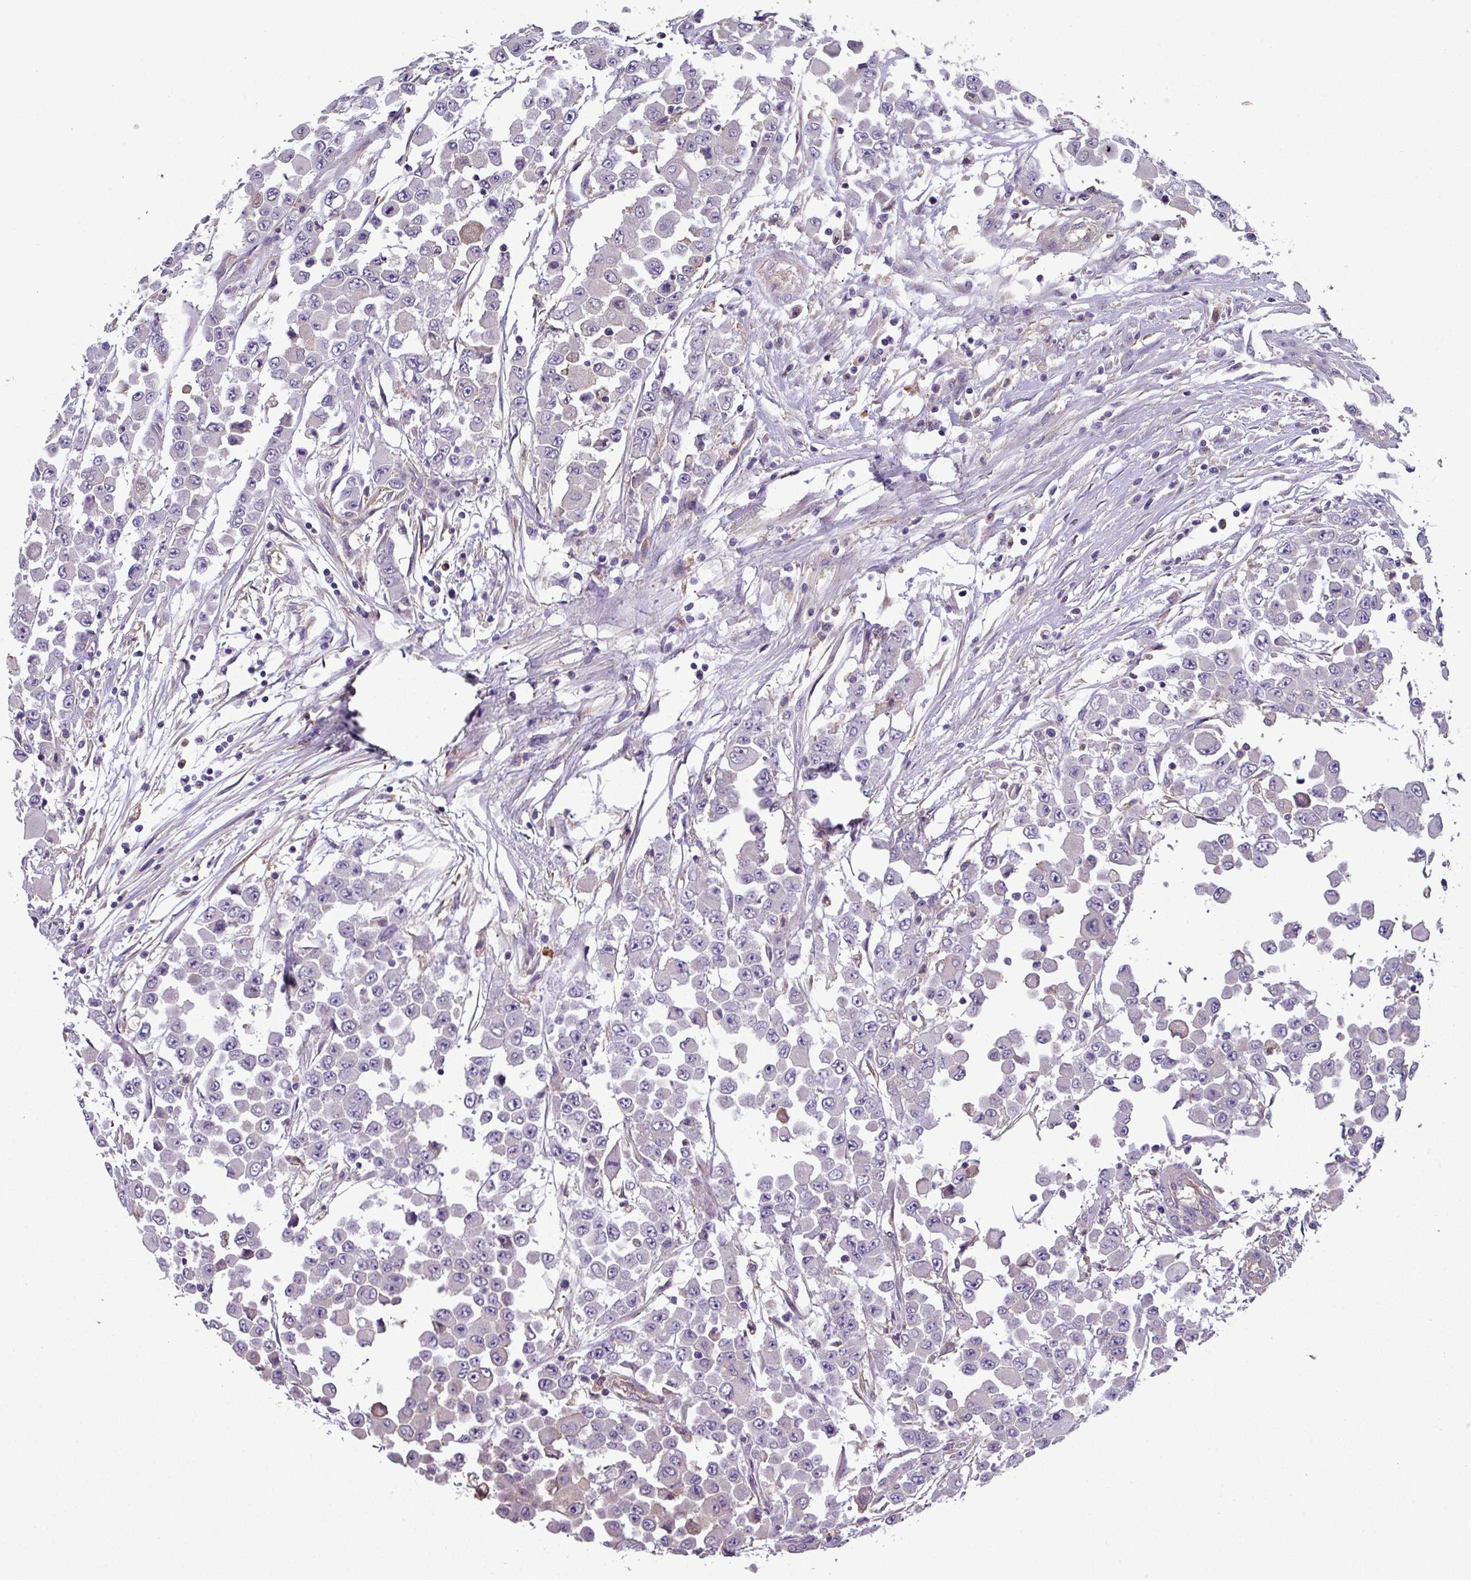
{"staining": {"intensity": "negative", "quantity": "none", "location": "none"}, "tissue": "colorectal cancer", "cell_type": "Tumor cells", "image_type": "cancer", "snomed": [{"axis": "morphology", "description": "Adenocarcinoma, NOS"}, {"axis": "topography", "description": "Colon"}], "caption": "DAB (3,3'-diaminobenzidine) immunohistochemical staining of colorectal cancer (adenocarcinoma) exhibits no significant expression in tumor cells. (Immunohistochemistry (ihc), brightfield microscopy, high magnification).", "gene": "SLC23A2", "patient": {"sex": "male", "age": 51}}